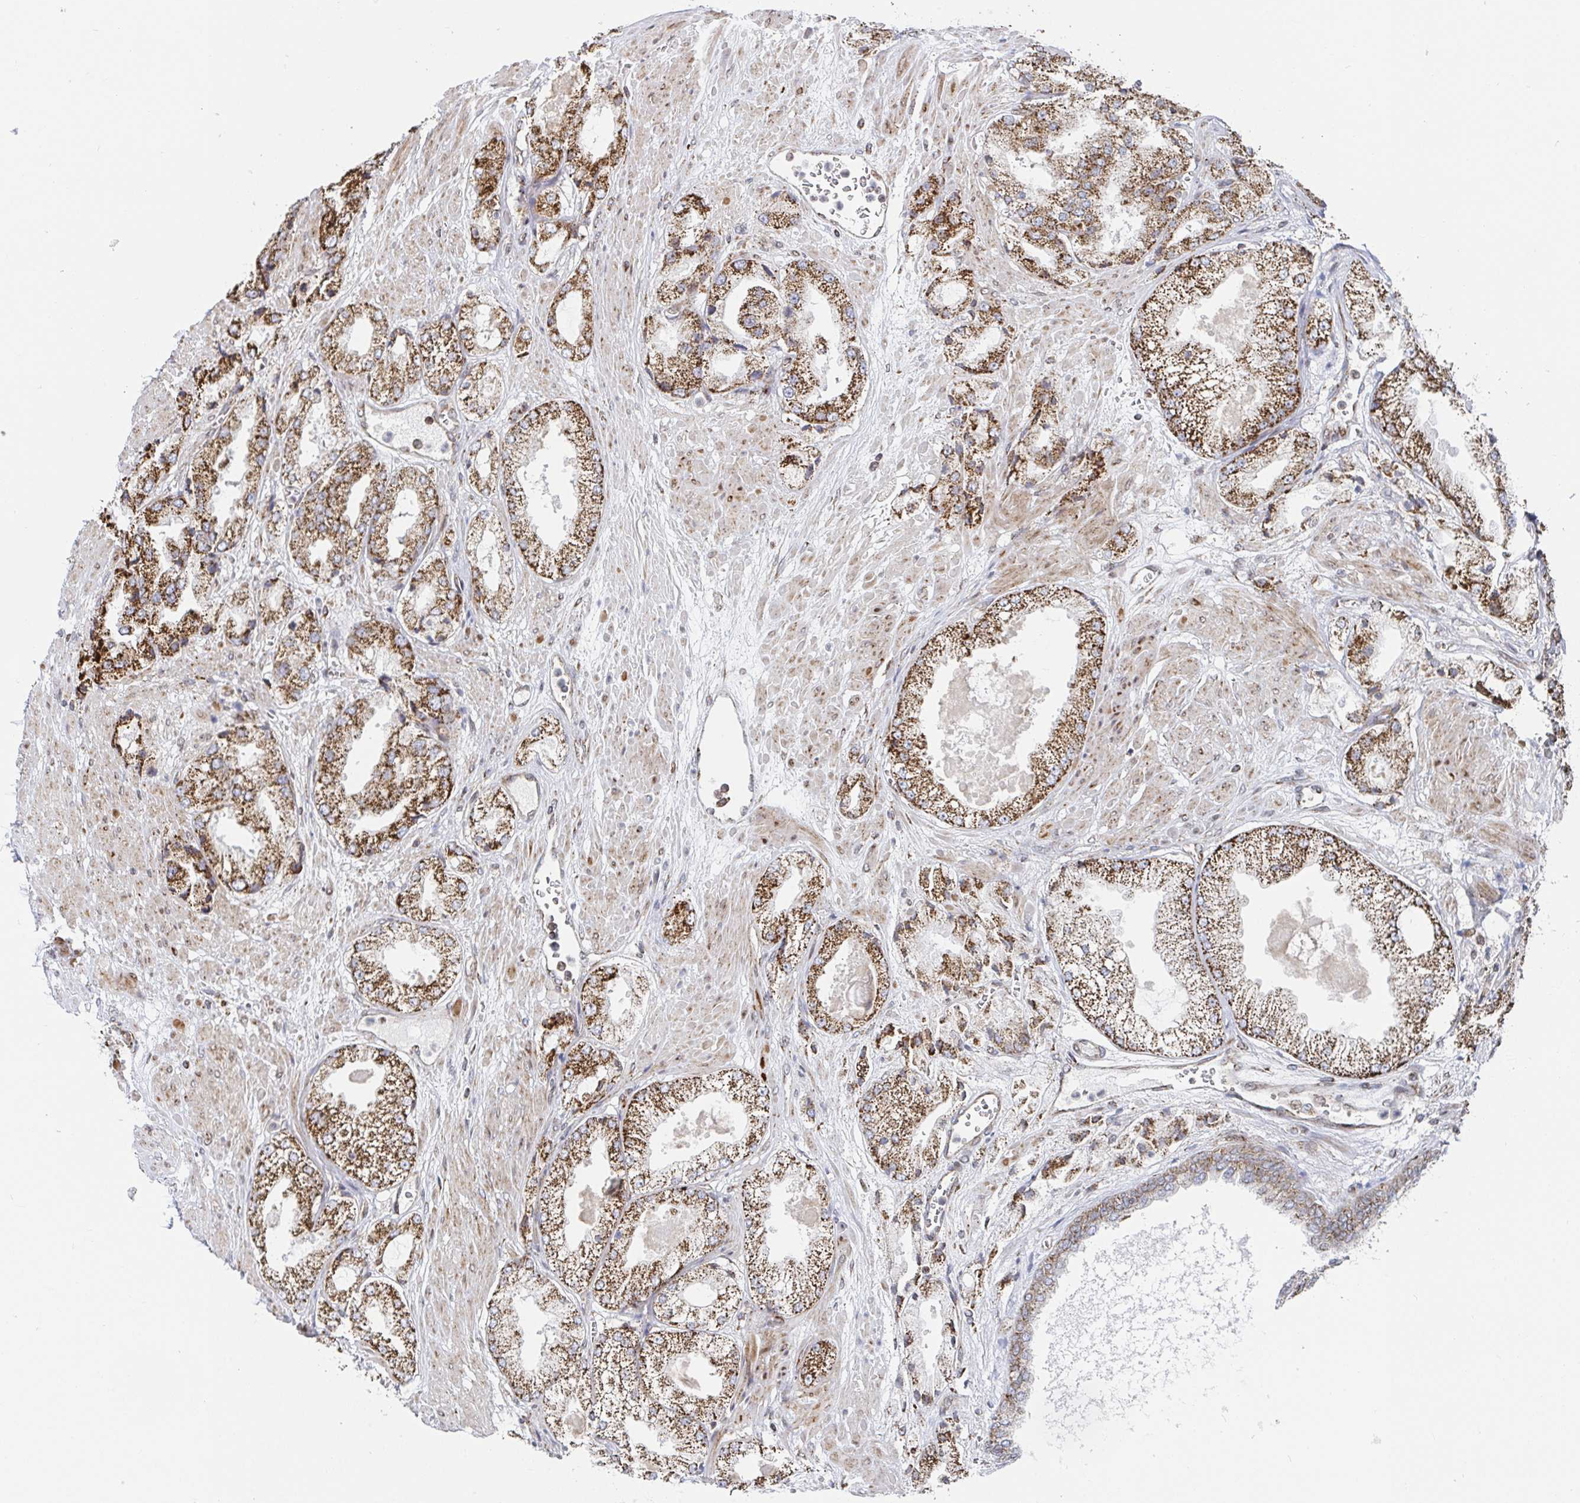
{"staining": {"intensity": "moderate", "quantity": ">75%", "location": "cytoplasmic/membranous"}, "tissue": "prostate cancer", "cell_type": "Tumor cells", "image_type": "cancer", "snomed": [{"axis": "morphology", "description": "Adenocarcinoma, High grade"}, {"axis": "topography", "description": "Prostate"}], "caption": "Prostate cancer (high-grade adenocarcinoma) stained with immunohistochemistry reveals moderate cytoplasmic/membranous staining in approximately >75% of tumor cells. (DAB (3,3'-diaminobenzidine) = brown stain, brightfield microscopy at high magnification).", "gene": "STARD8", "patient": {"sex": "male", "age": 68}}